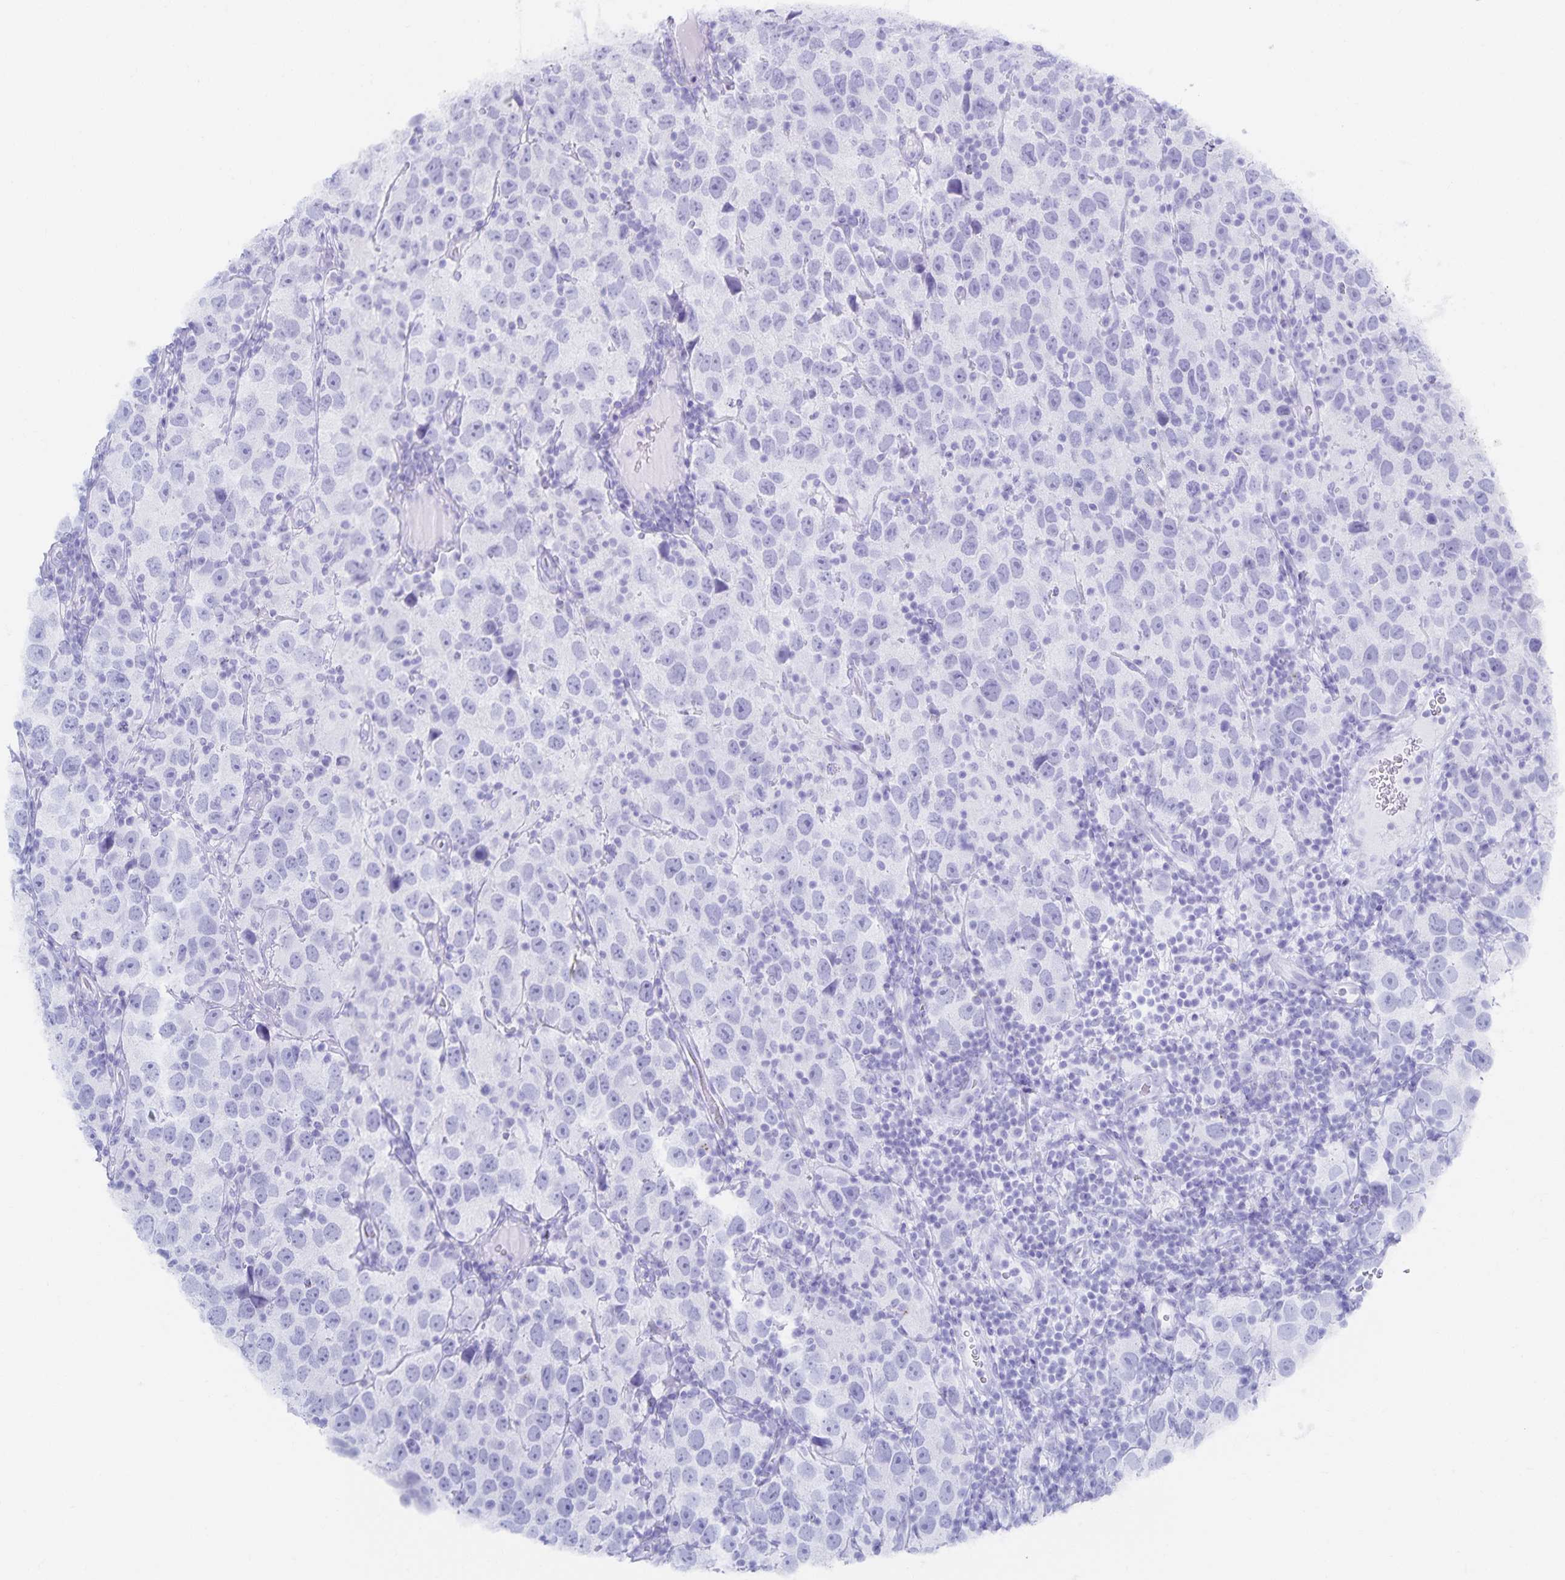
{"staining": {"intensity": "negative", "quantity": "none", "location": "none"}, "tissue": "testis cancer", "cell_type": "Tumor cells", "image_type": "cancer", "snomed": [{"axis": "morphology", "description": "Seminoma, NOS"}, {"axis": "topography", "description": "Testis"}], "caption": "Immunohistochemistry of human testis cancer displays no positivity in tumor cells. (DAB (3,3'-diaminobenzidine) IHC with hematoxylin counter stain).", "gene": "SNTN", "patient": {"sex": "male", "age": 26}}